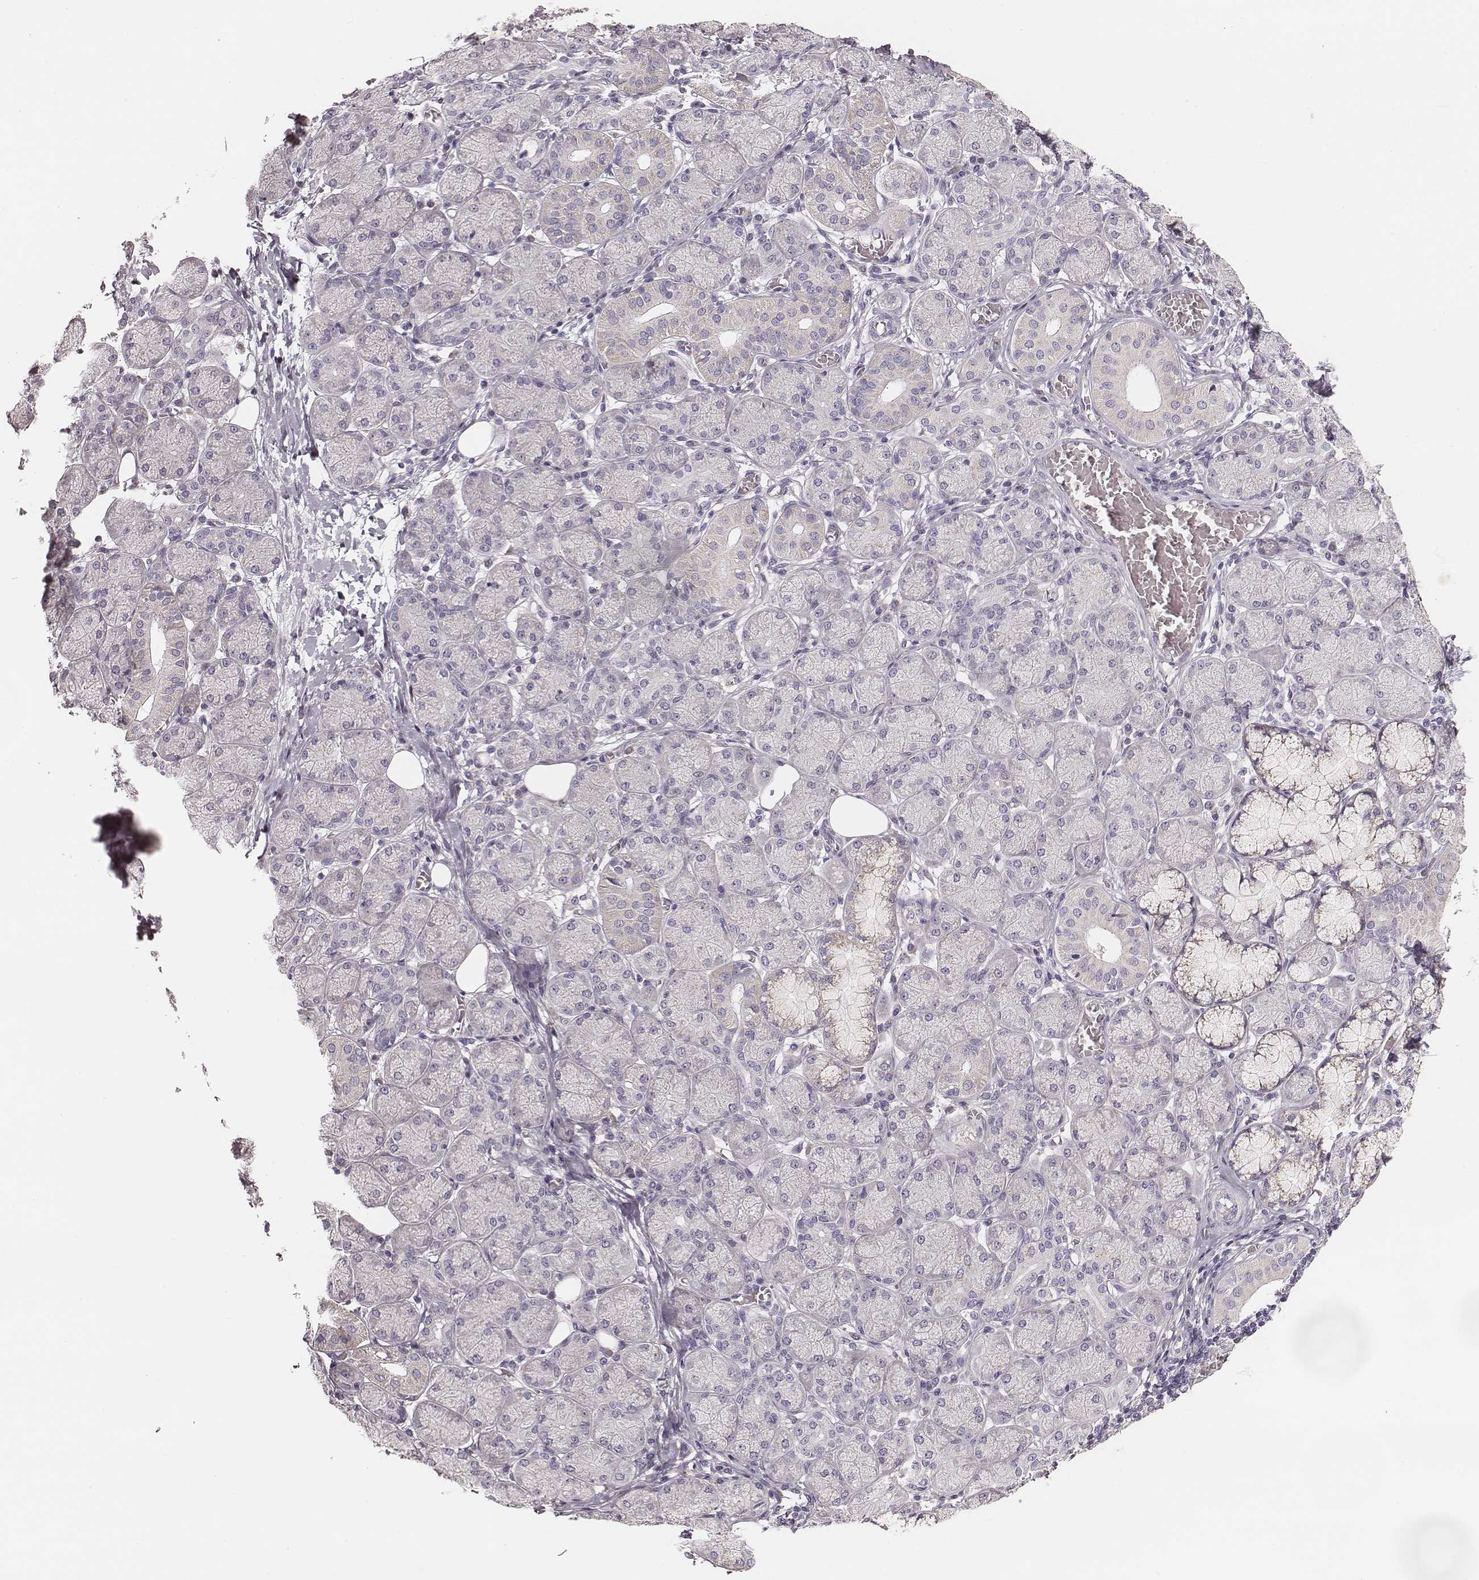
{"staining": {"intensity": "negative", "quantity": "none", "location": "none"}, "tissue": "salivary gland", "cell_type": "Glandular cells", "image_type": "normal", "snomed": [{"axis": "morphology", "description": "Normal tissue, NOS"}, {"axis": "topography", "description": "Salivary gland"}, {"axis": "topography", "description": "Peripheral nerve tissue"}], "caption": "High power microscopy image of an immunohistochemistry image of unremarkable salivary gland, revealing no significant positivity in glandular cells.", "gene": "UBL4B", "patient": {"sex": "female", "age": 24}}